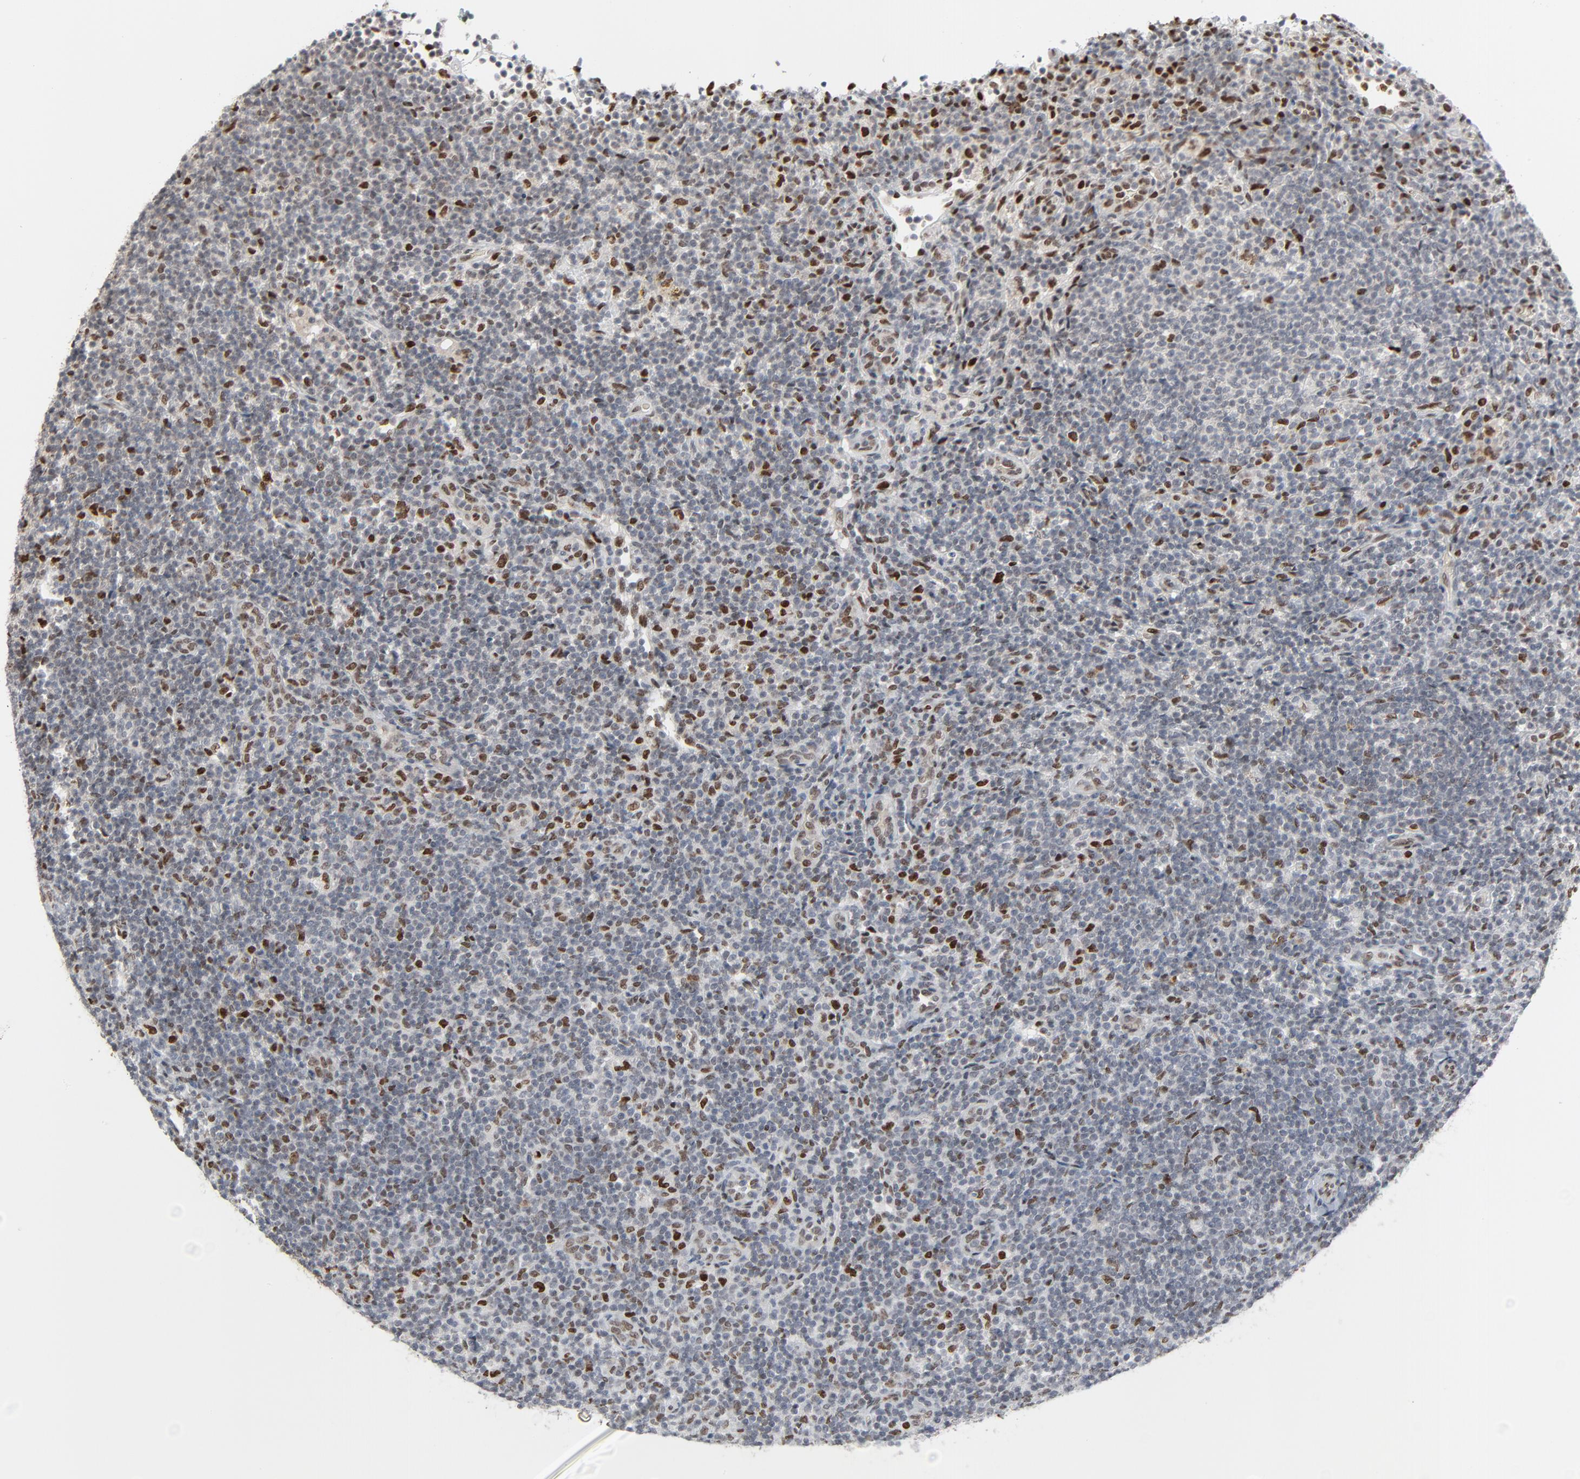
{"staining": {"intensity": "strong", "quantity": "<25%", "location": "nuclear"}, "tissue": "lymphoma", "cell_type": "Tumor cells", "image_type": "cancer", "snomed": [{"axis": "morphology", "description": "Malignant lymphoma, non-Hodgkin's type, Low grade"}, {"axis": "topography", "description": "Lymph node"}], "caption": "A medium amount of strong nuclear staining is present in approximately <25% of tumor cells in low-grade malignant lymphoma, non-Hodgkin's type tissue.", "gene": "CUX1", "patient": {"sex": "female", "age": 76}}